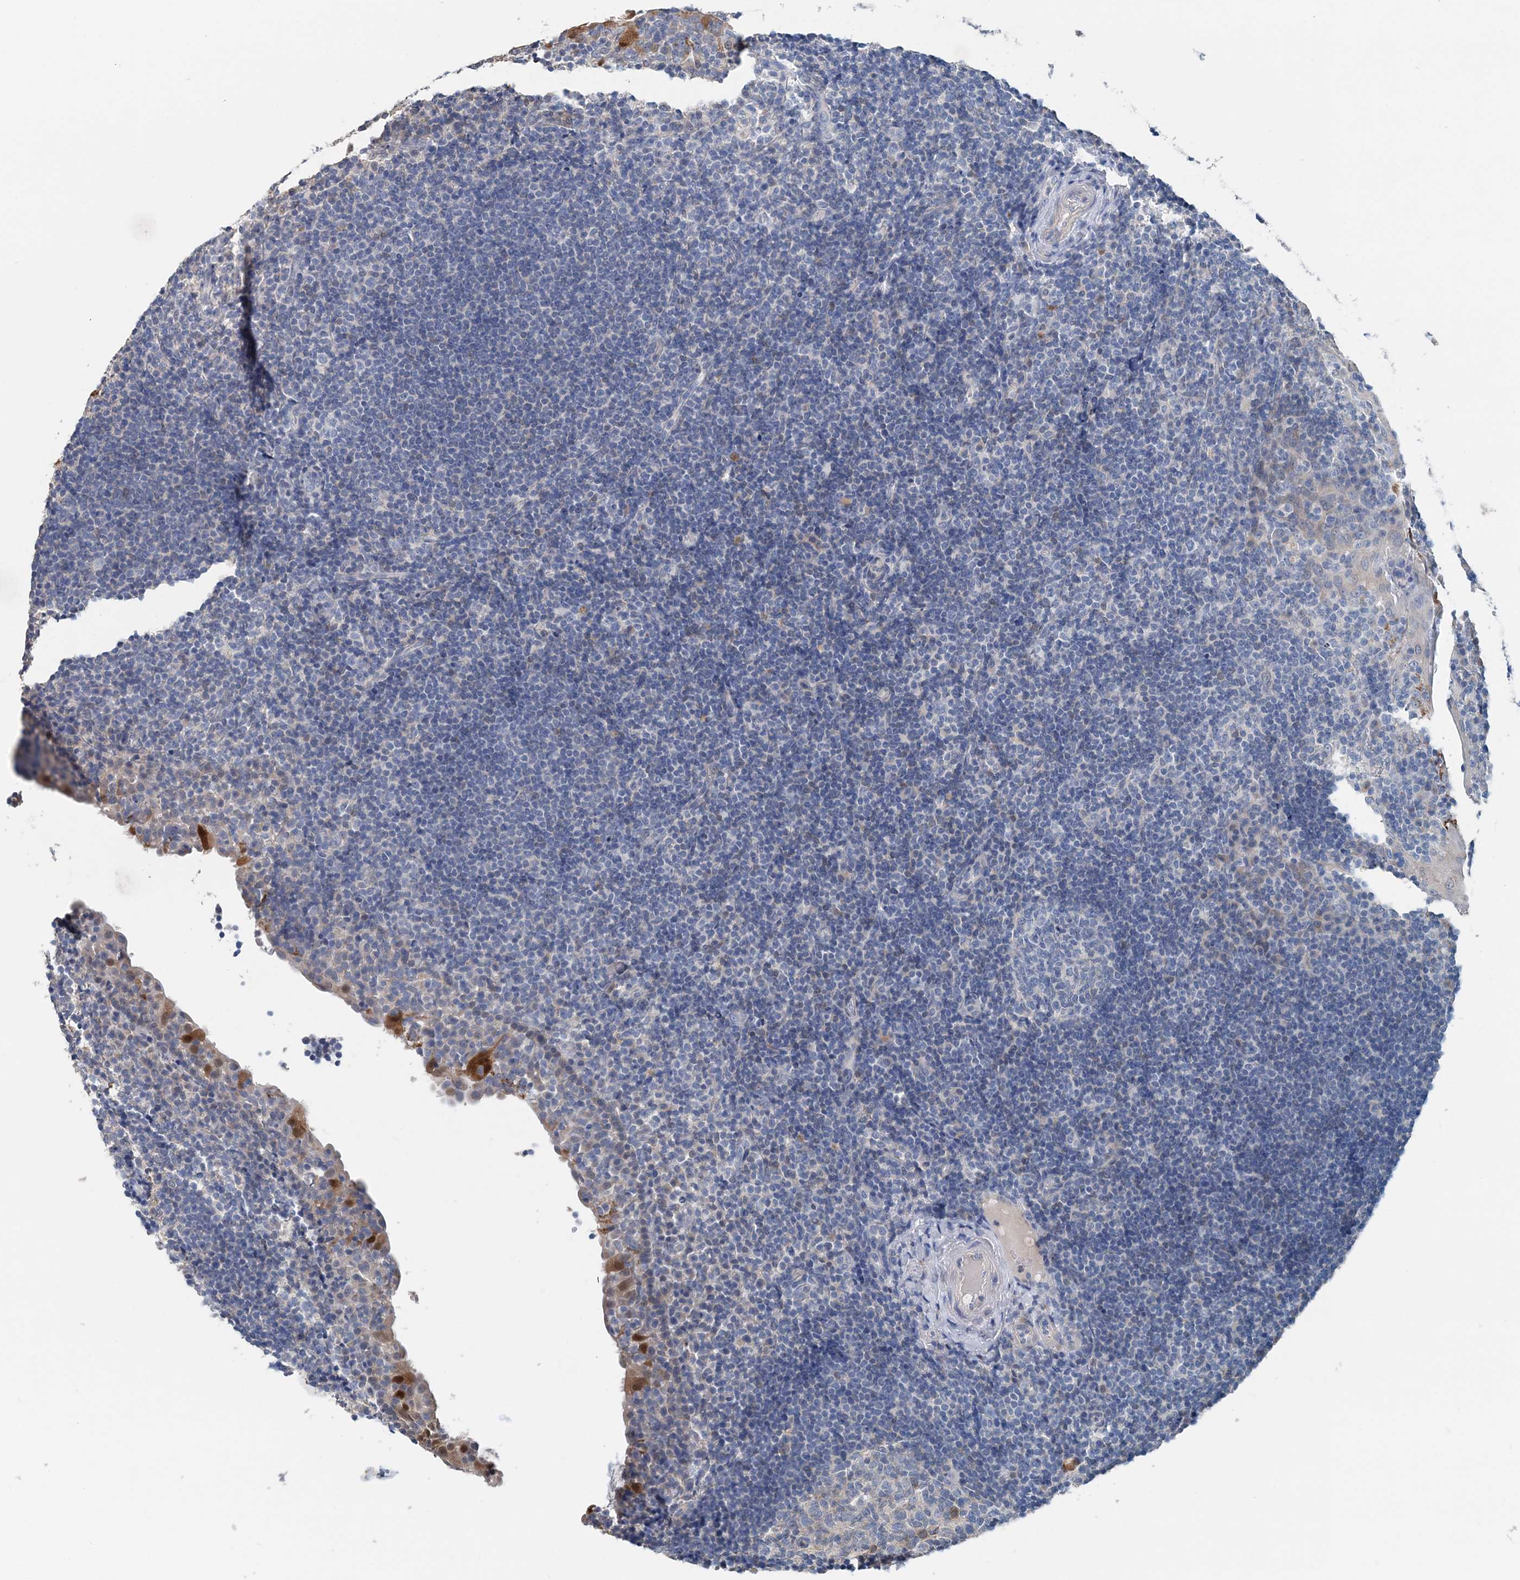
{"staining": {"intensity": "negative", "quantity": "none", "location": "none"}, "tissue": "tonsil", "cell_type": "Germinal center cells", "image_type": "normal", "snomed": [{"axis": "morphology", "description": "Normal tissue, NOS"}, {"axis": "topography", "description": "Tonsil"}], "caption": "The immunohistochemistry (IHC) image has no significant staining in germinal center cells of tonsil.", "gene": "PFN2", "patient": {"sex": "female", "age": 40}}